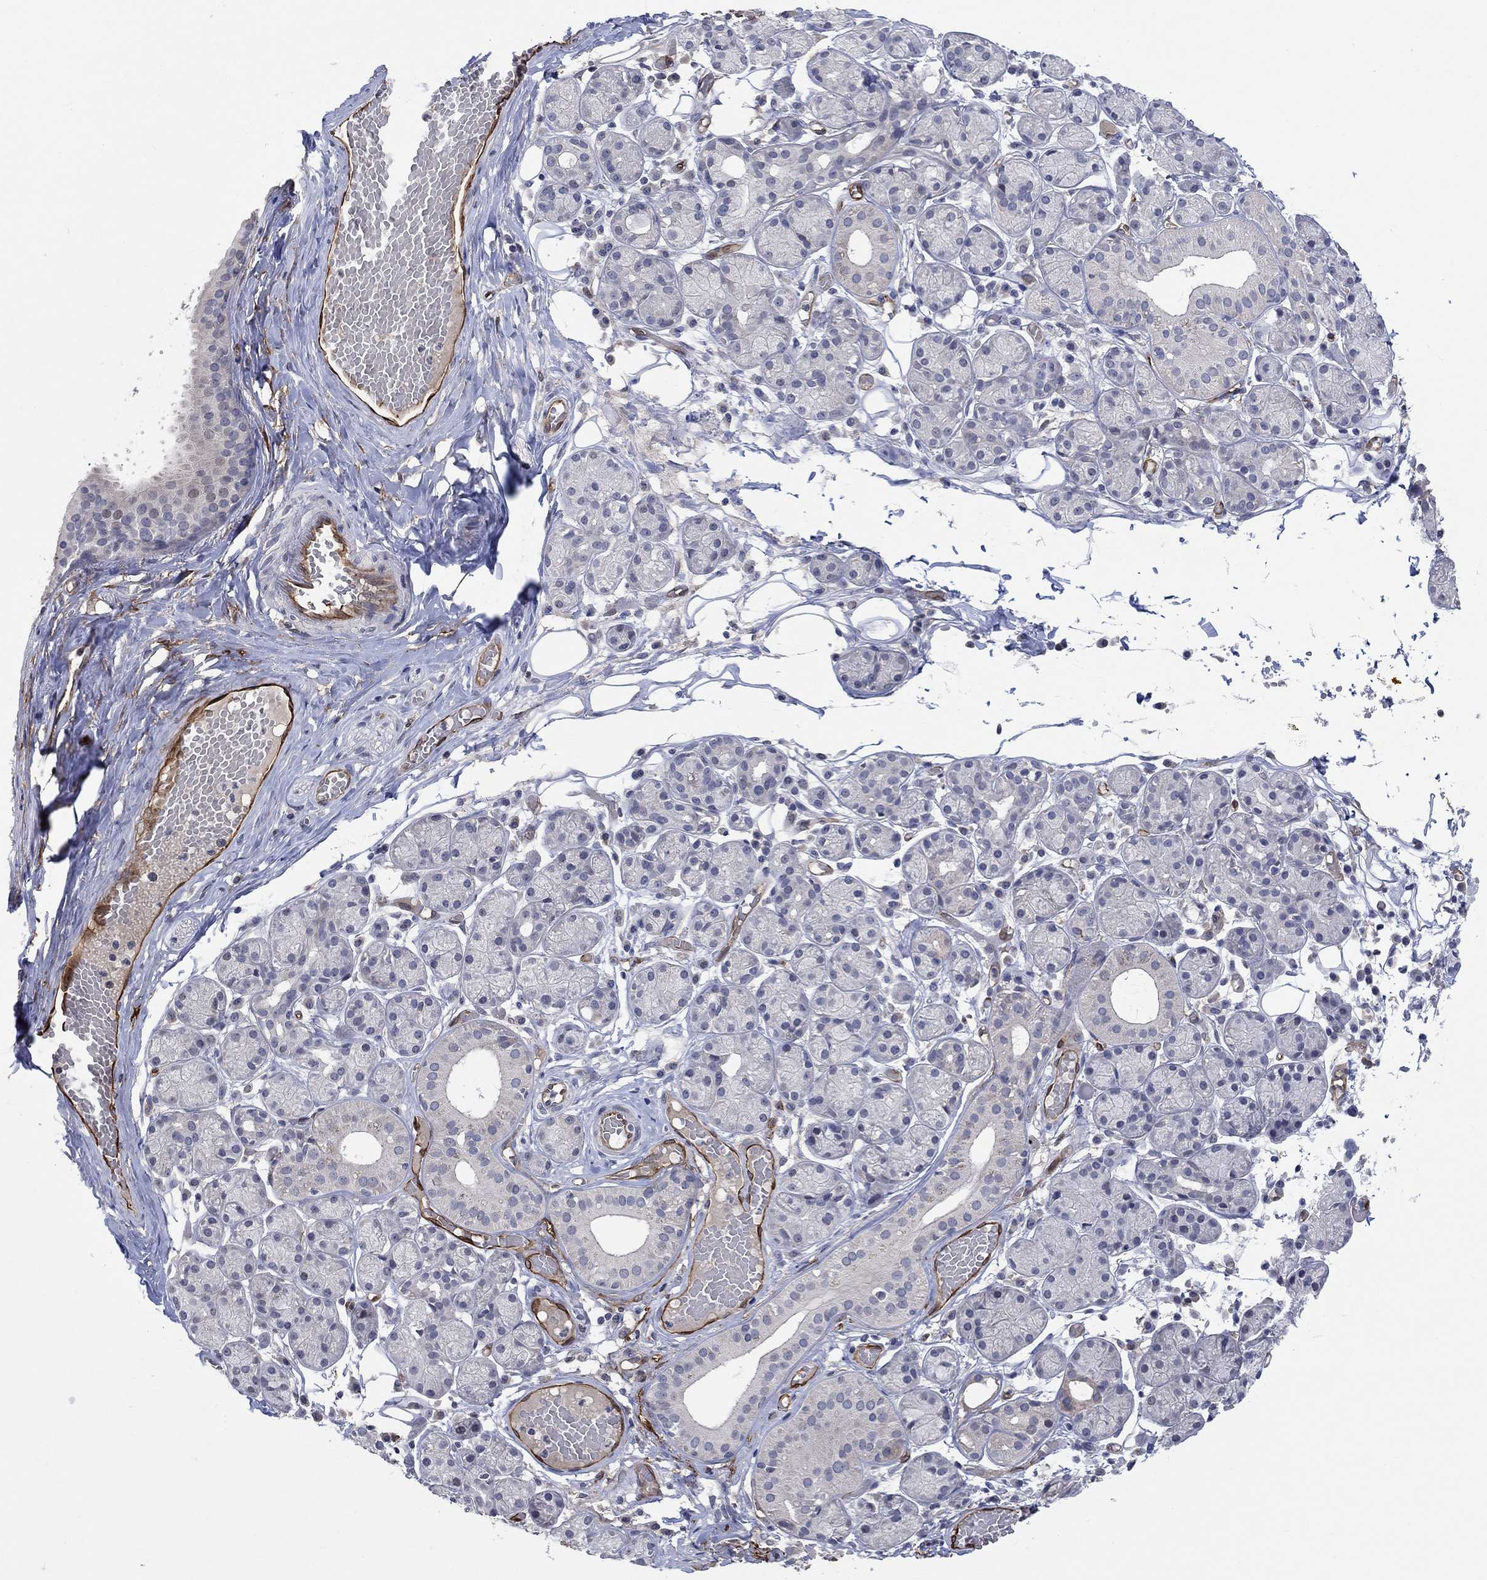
{"staining": {"intensity": "negative", "quantity": "none", "location": "none"}, "tissue": "salivary gland", "cell_type": "Glandular cells", "image_type": "normal", "snomed": [{"axis": "morphology", "description": "Normal tissue, NOS"}, {"axis": "topography", "description": "Salivary gland"}, {"axis": "topography", "description": "Peripheral nerve tissue"}], "caption": "A high-resolution image shows IHC staining of unremarkable salivary gland, which exhibits no significant positivity in glandular cells.", "gene": "TGM2", "patient": {"sex": "male", "age": 71}}